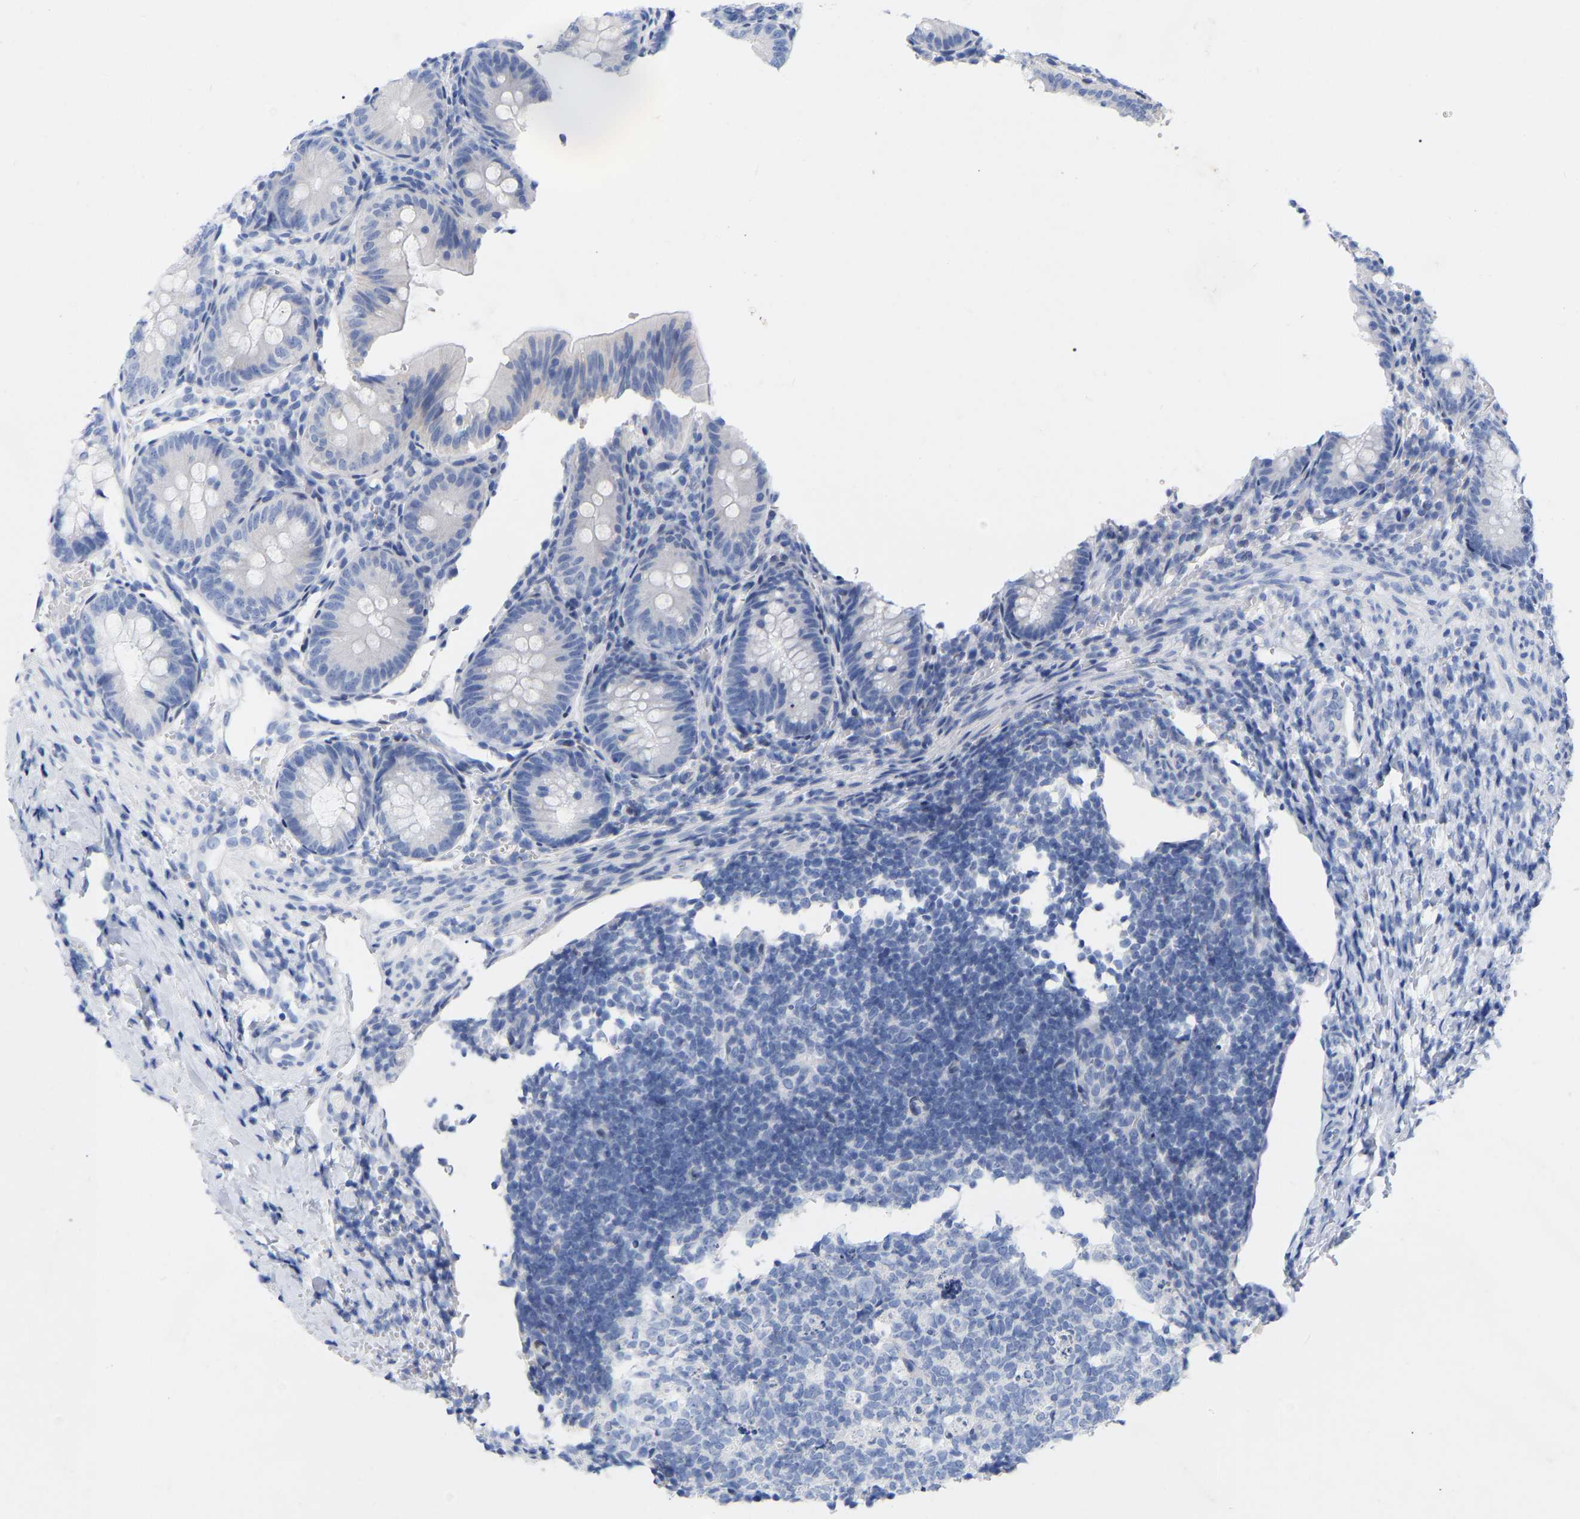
{"staining": {"intensity": "negative", "quantity": "none", "location": "none"}, "tissue": "appendix", "cell_type": "Glandular cells", "image_type": "normal", "snomed": [{"axis": "morphology", "description": "Normal tissue, NOS"}, {"axis": "topography", "description": "Appendix"}], "caption": "Protein analysis of unremarkable appendix reveals no significant staining in glandular cells.", "gene": "ZNF629", "patient": {"sex": "male", "age": 1}}